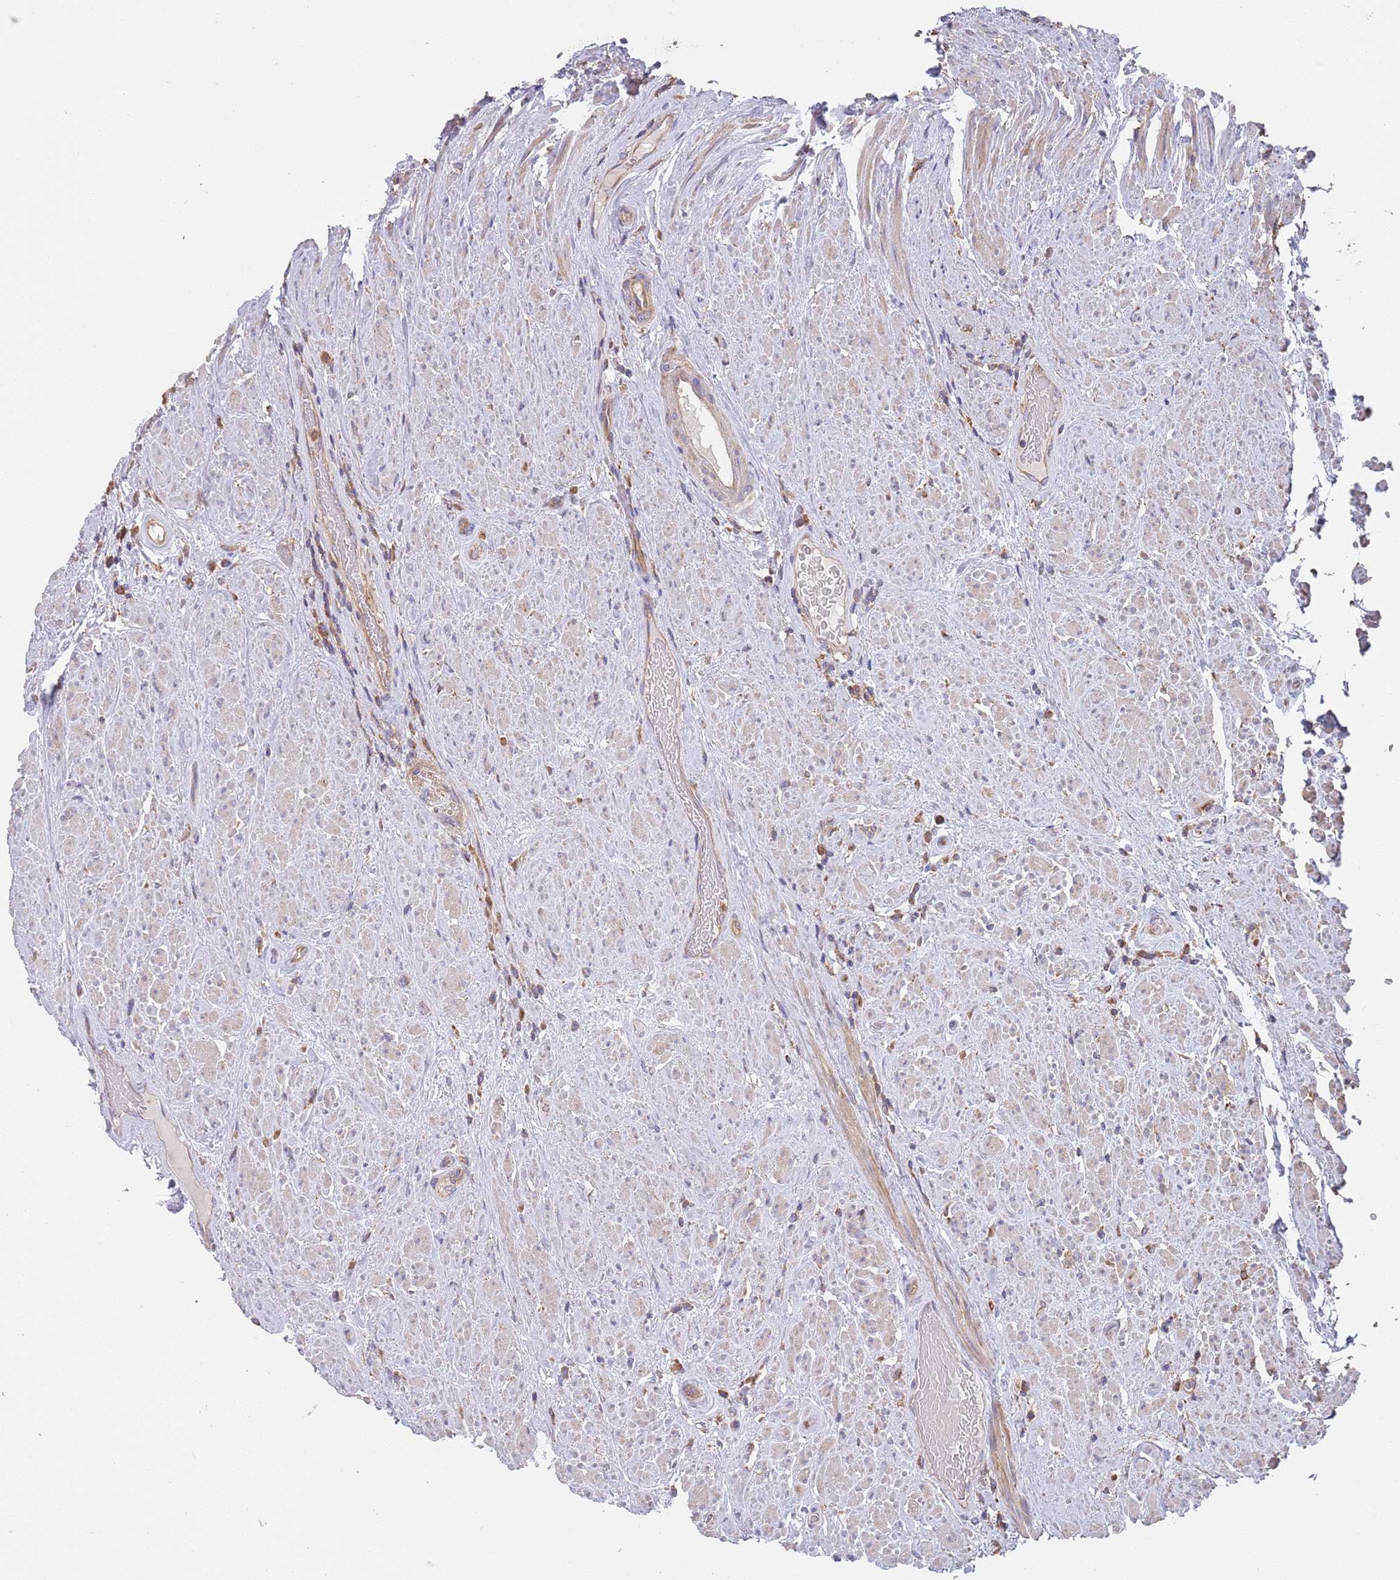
{"staining": {"intensity": "negative", "quantity": "none", "location": "none"}, "tissue": "urothelial cancer", "cell_type": "Tumor cells", "image_type": "cancer", "snomed": [{"axis": "morphology", "description": "Urothelial carcinoma, High grade"}, {"axis": "topography", "description": "Urinary bladder"}], "caption": "This is a image of immunohistochemistry (IHC) staining of urothelial carcinoma (high-grade), which shows no staining in tumor cells. Nuclei are stained in blue.", "gene": "GDI2", "patient": {"sex": "female", "age": 63}}